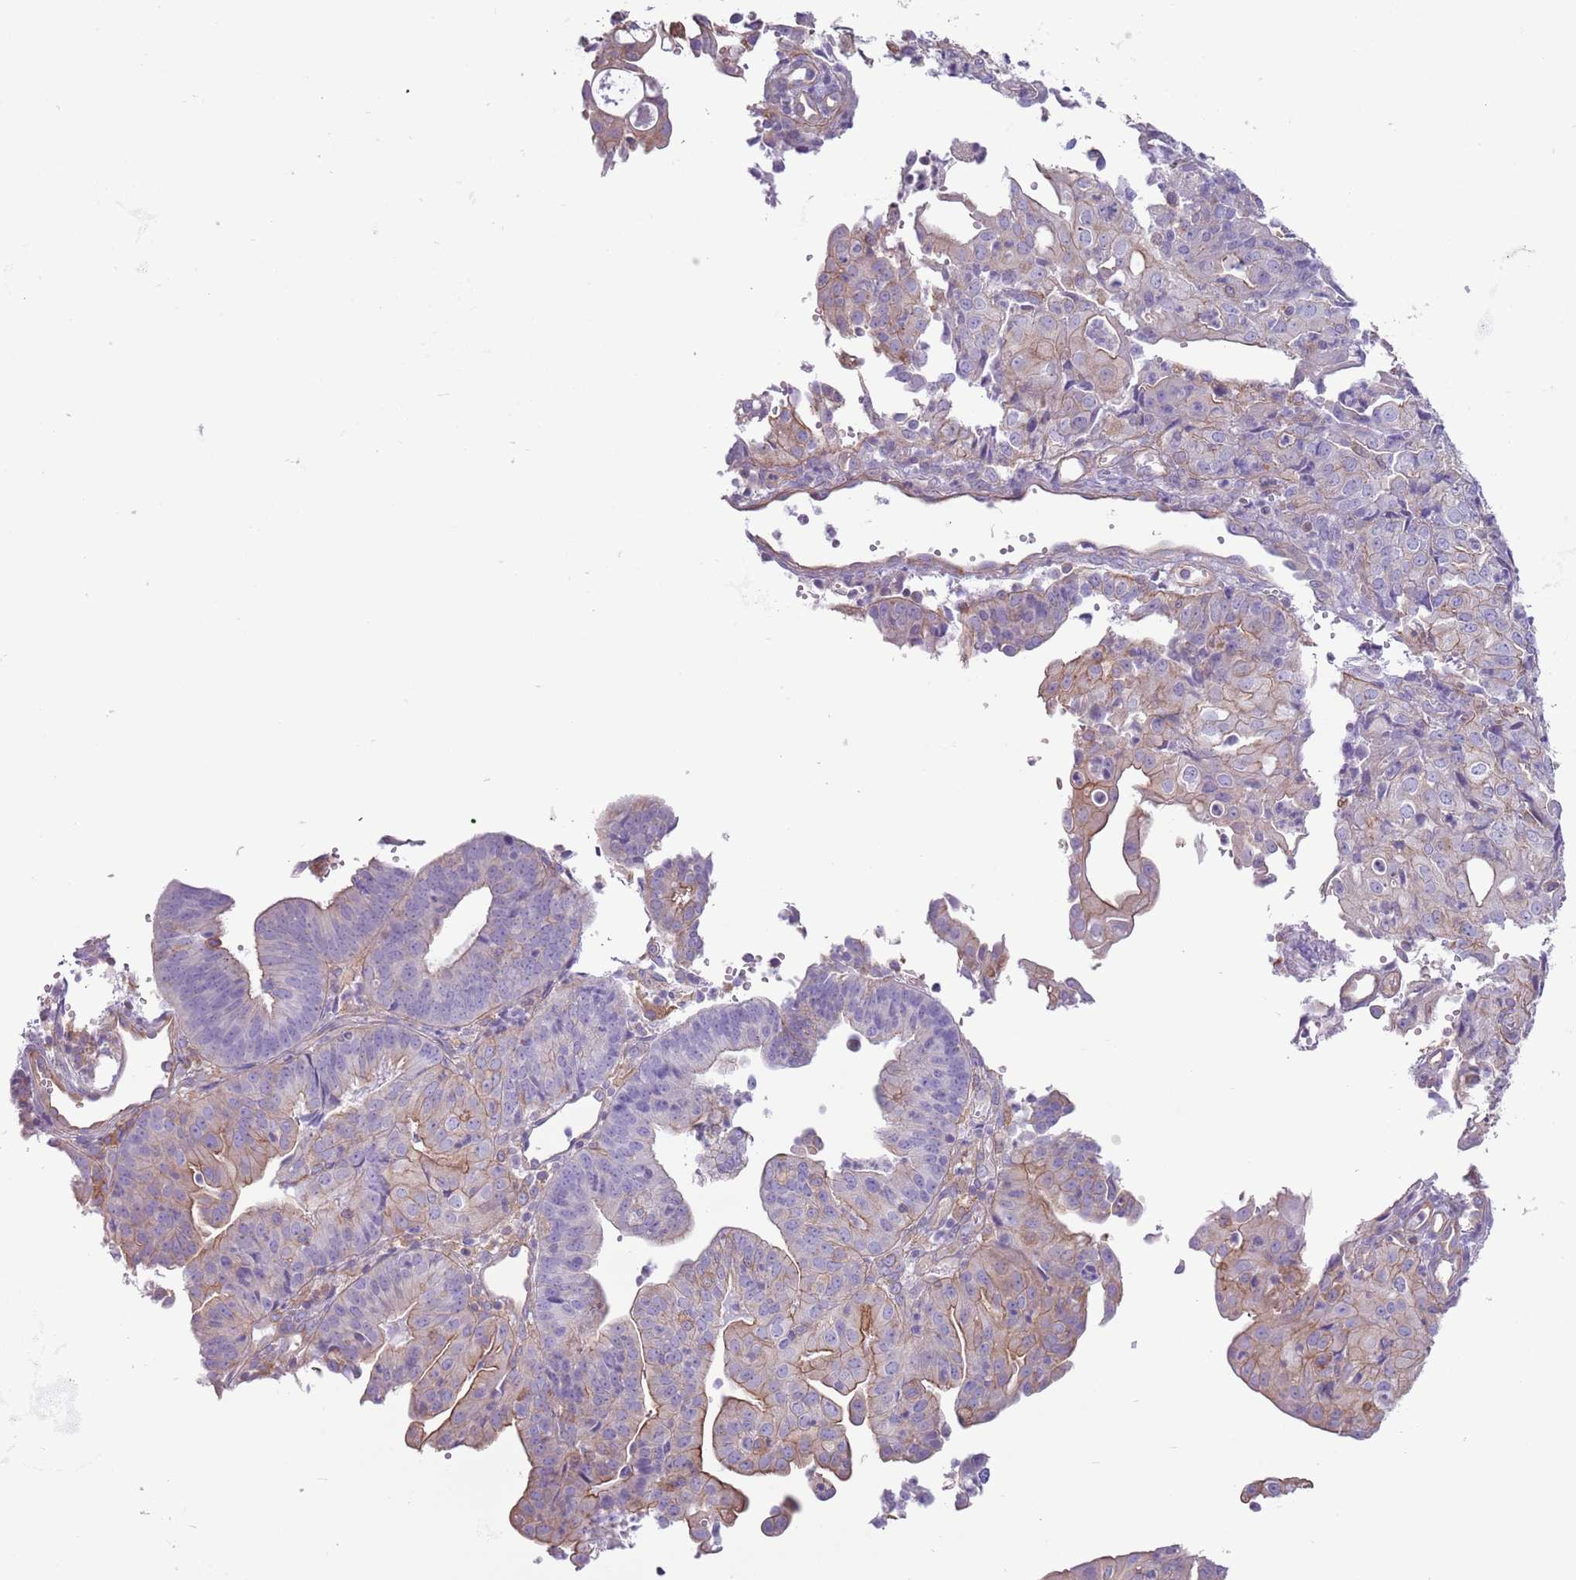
{"staining": {"intensity": "moderate", "quantity": "<25%", "location": "cytoplasmic/membranous"}, "tissue": "endometrial cancer", "cell_type": "Tumor cells", "image_type": "cancer", "snomed": [{"axis": "morphology", "description": "Adenocarcinoma, NOS"}, {"axis": "topography", "description": "Endometrium"}], "caption": "Approximately <25% of tumor cells in human endometrial adenocarcinoma show moderate cytoplasmic/membranous protein staining as visualized by brown immunohistochemical staining.", "gene": "RBP3", "patient": {"sex": "female", "age": 56}}